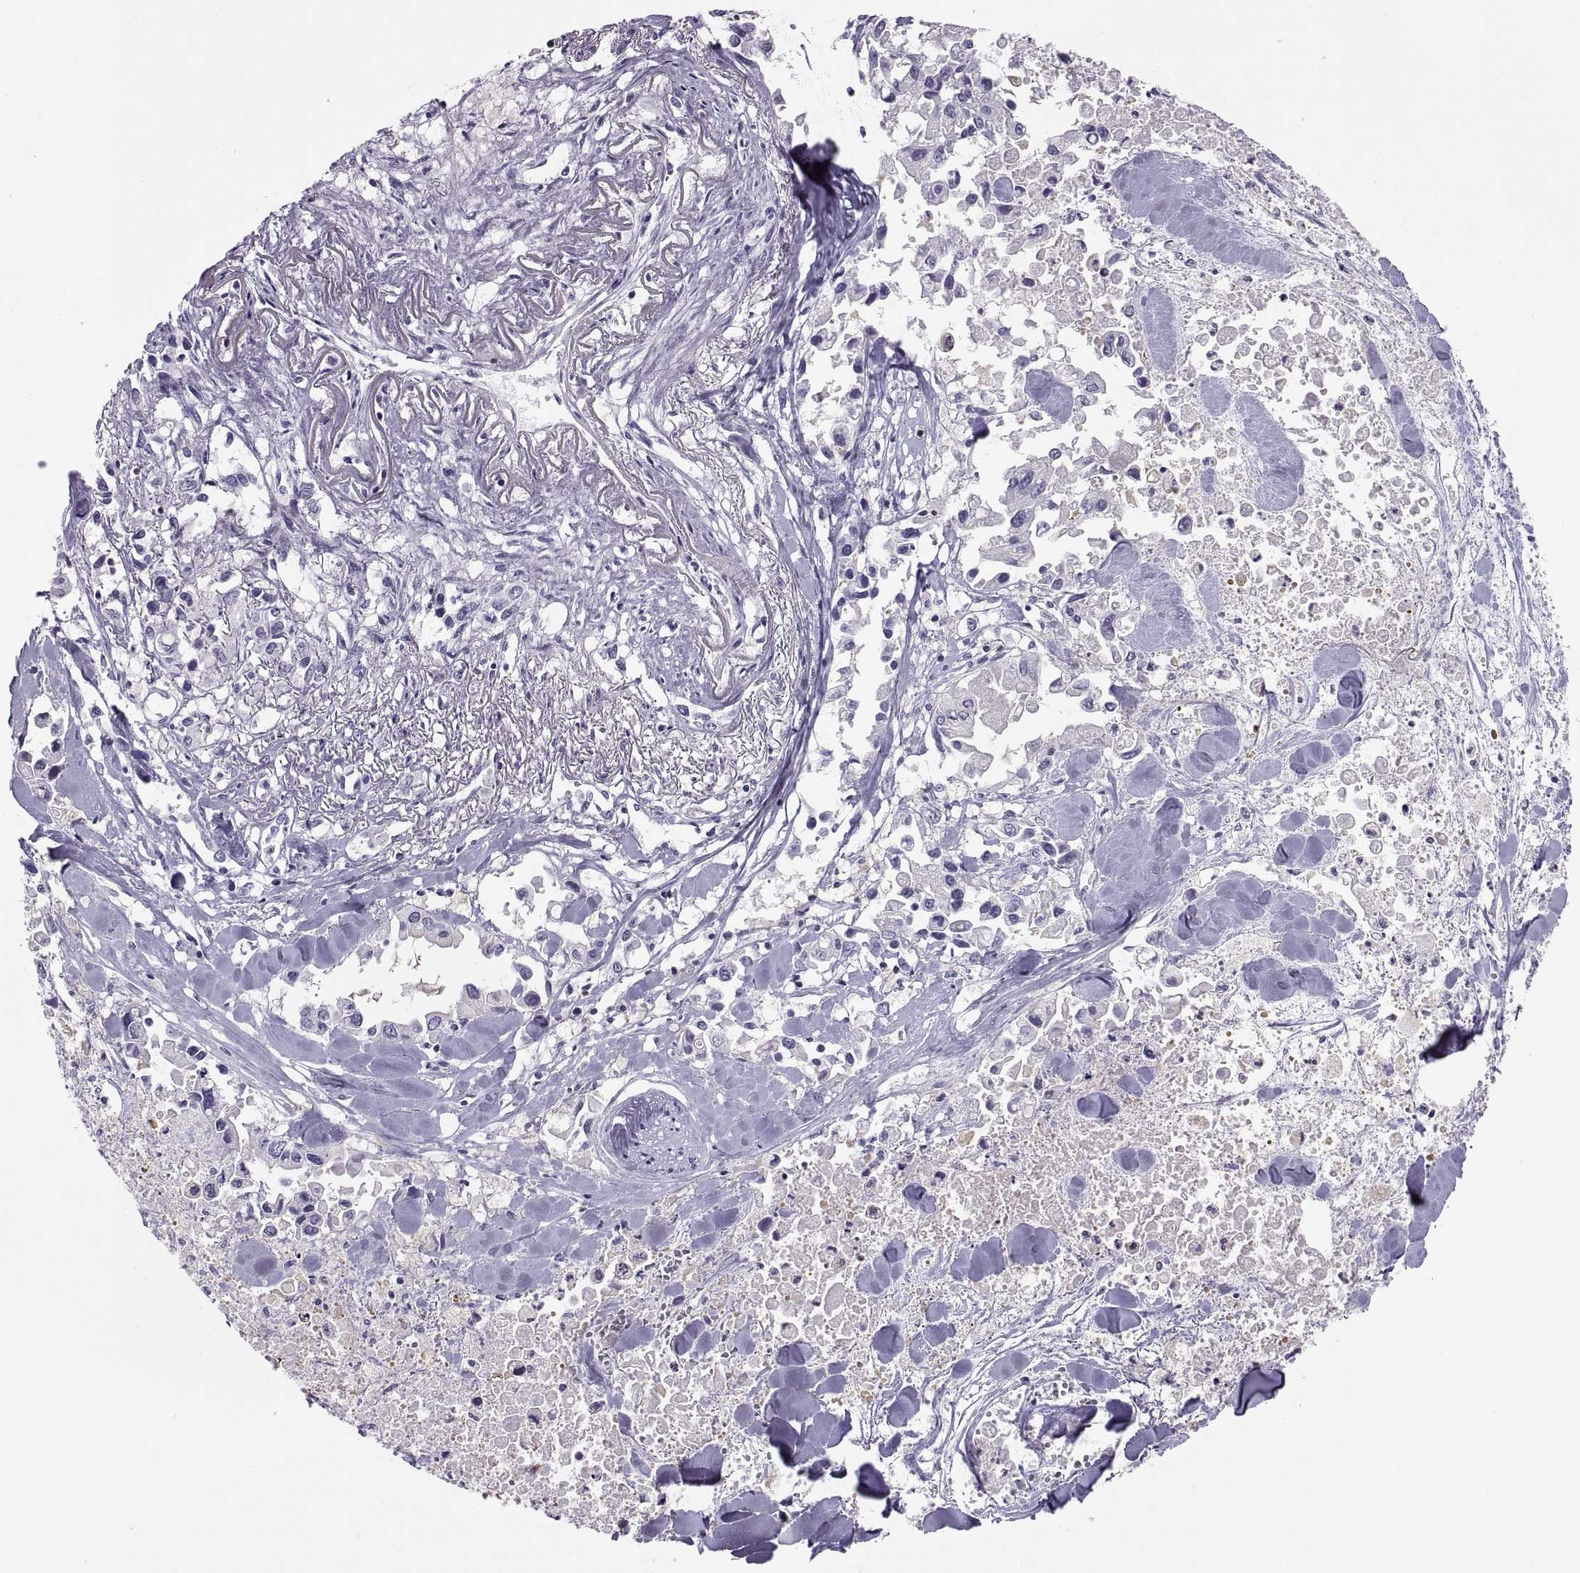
{"staining": {"intensity": "negative", "quantity": "none", "location": "none"}, "tissue": "pancreatic cancer", "cell_type": "Tumor cells", "image_type": "cancer", "snomed": [{"axis": "morphology", "description": "Adenocarcinoma, NOS"}, {"axis": "topography", "description": "Pancreas"}], "caption": "Pancreatic cancer was stained to show a protein in brown. There is no significant staining in tumor cells. (DAB immunohistochemistry (IHC) visualized using brightfield microscopy, high magnification).", "gene": "TTC21A", "patient": {"sex": "female", "age": 83}}